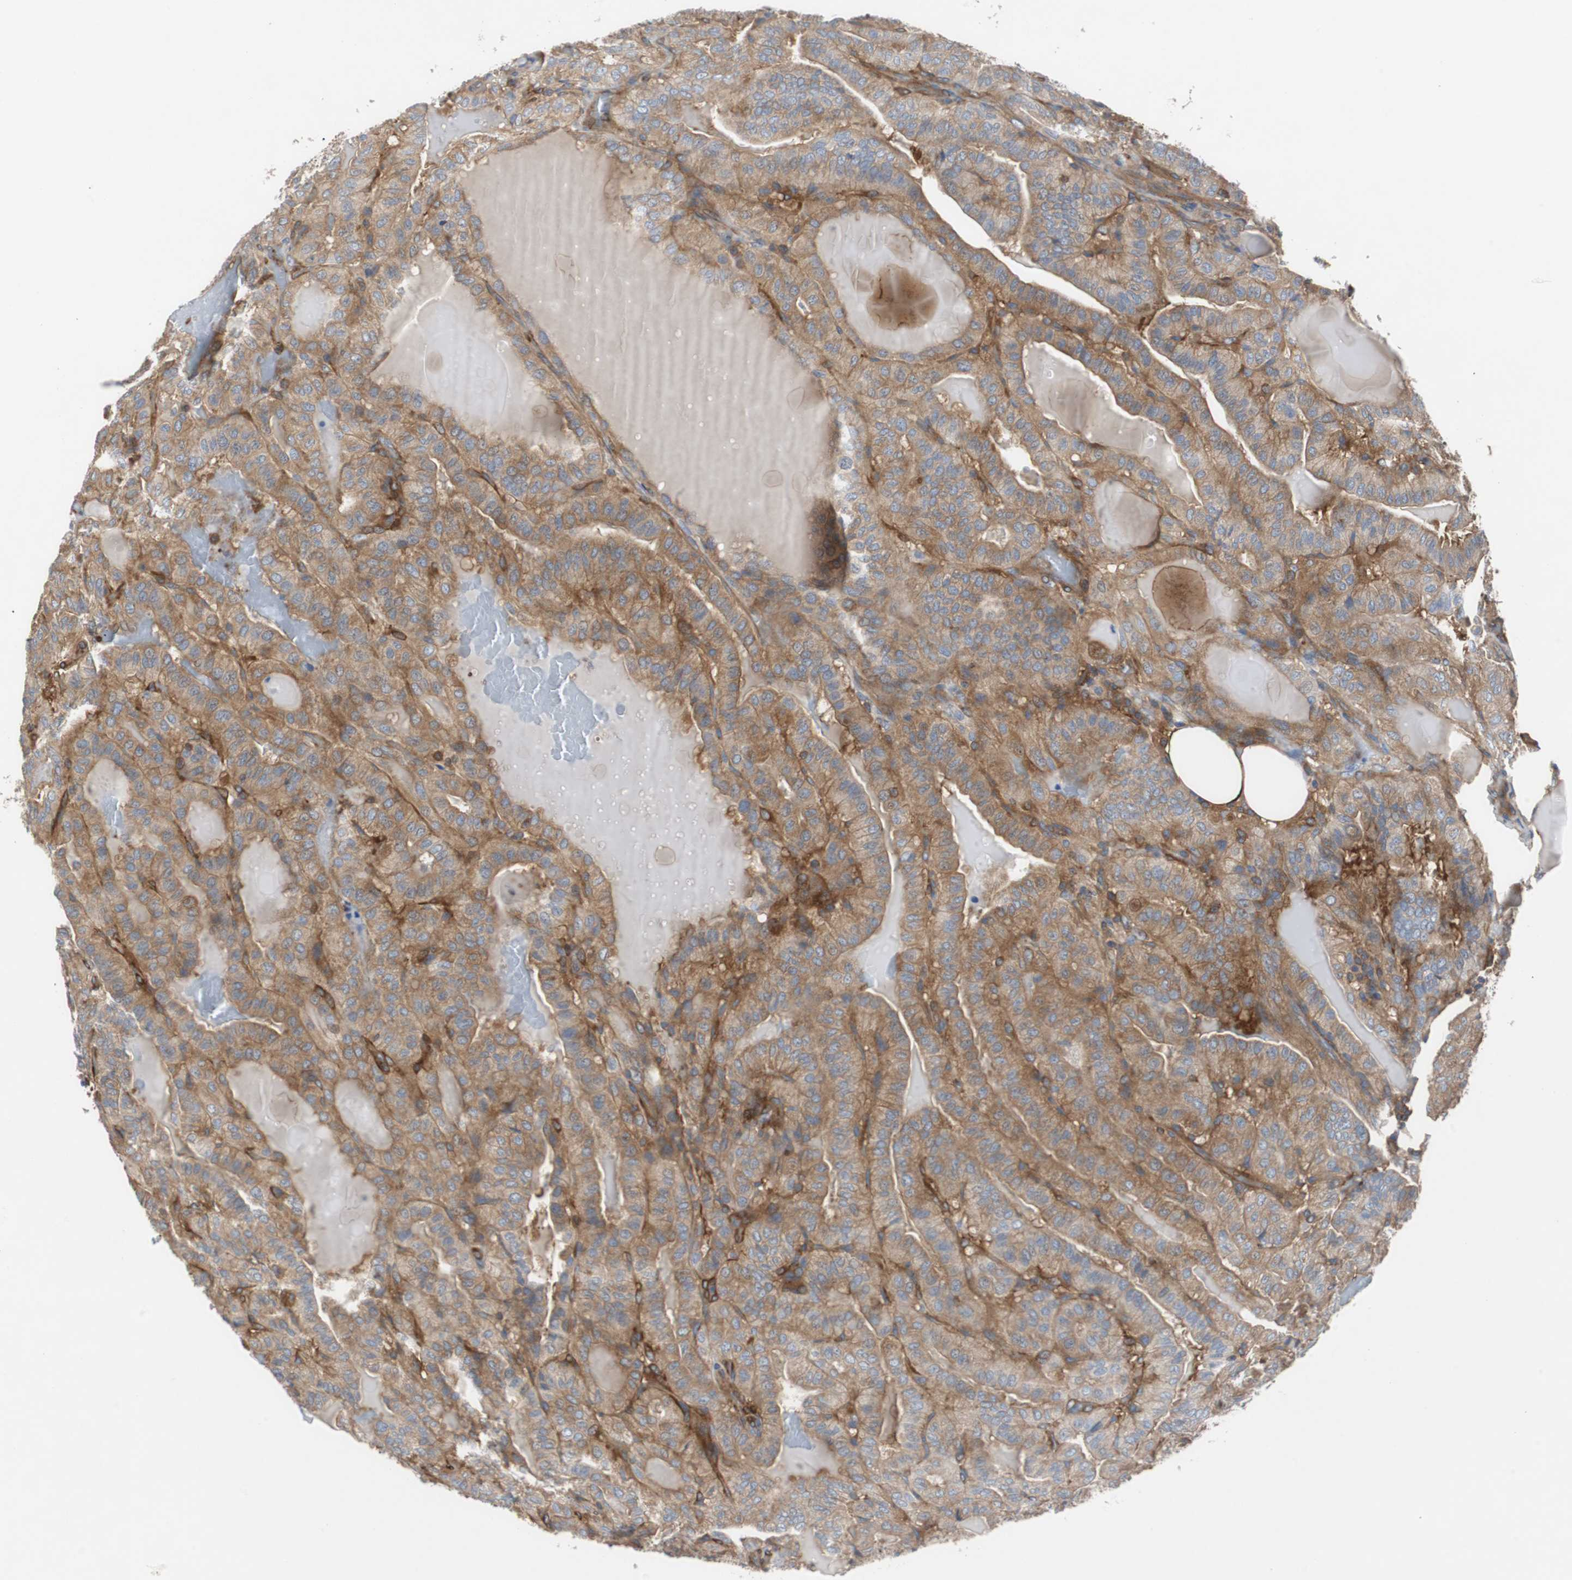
{"staining": {"intensity": "moderate", "quantity": ">75%", "location": "cytoplasmic/membranous"}, "tissue": "thyroid cancer", "cell_type": "Tumor cells", "image_type": "cancer", "snomed": [{"axis": "morphology", "description": "Papillary adenocarcinoma, NOS"}, {"axis": "topography", "description": "Thyroid gland"}], "caption": "An image of human thyroid cancer (papillary adenocarcinoma) stained for a protein demonstrates moderate cytoplasmic/membranous brown staining in tumor cells.", "gene": "GYS1", "patient": {"sex": "male", "age": 77}}